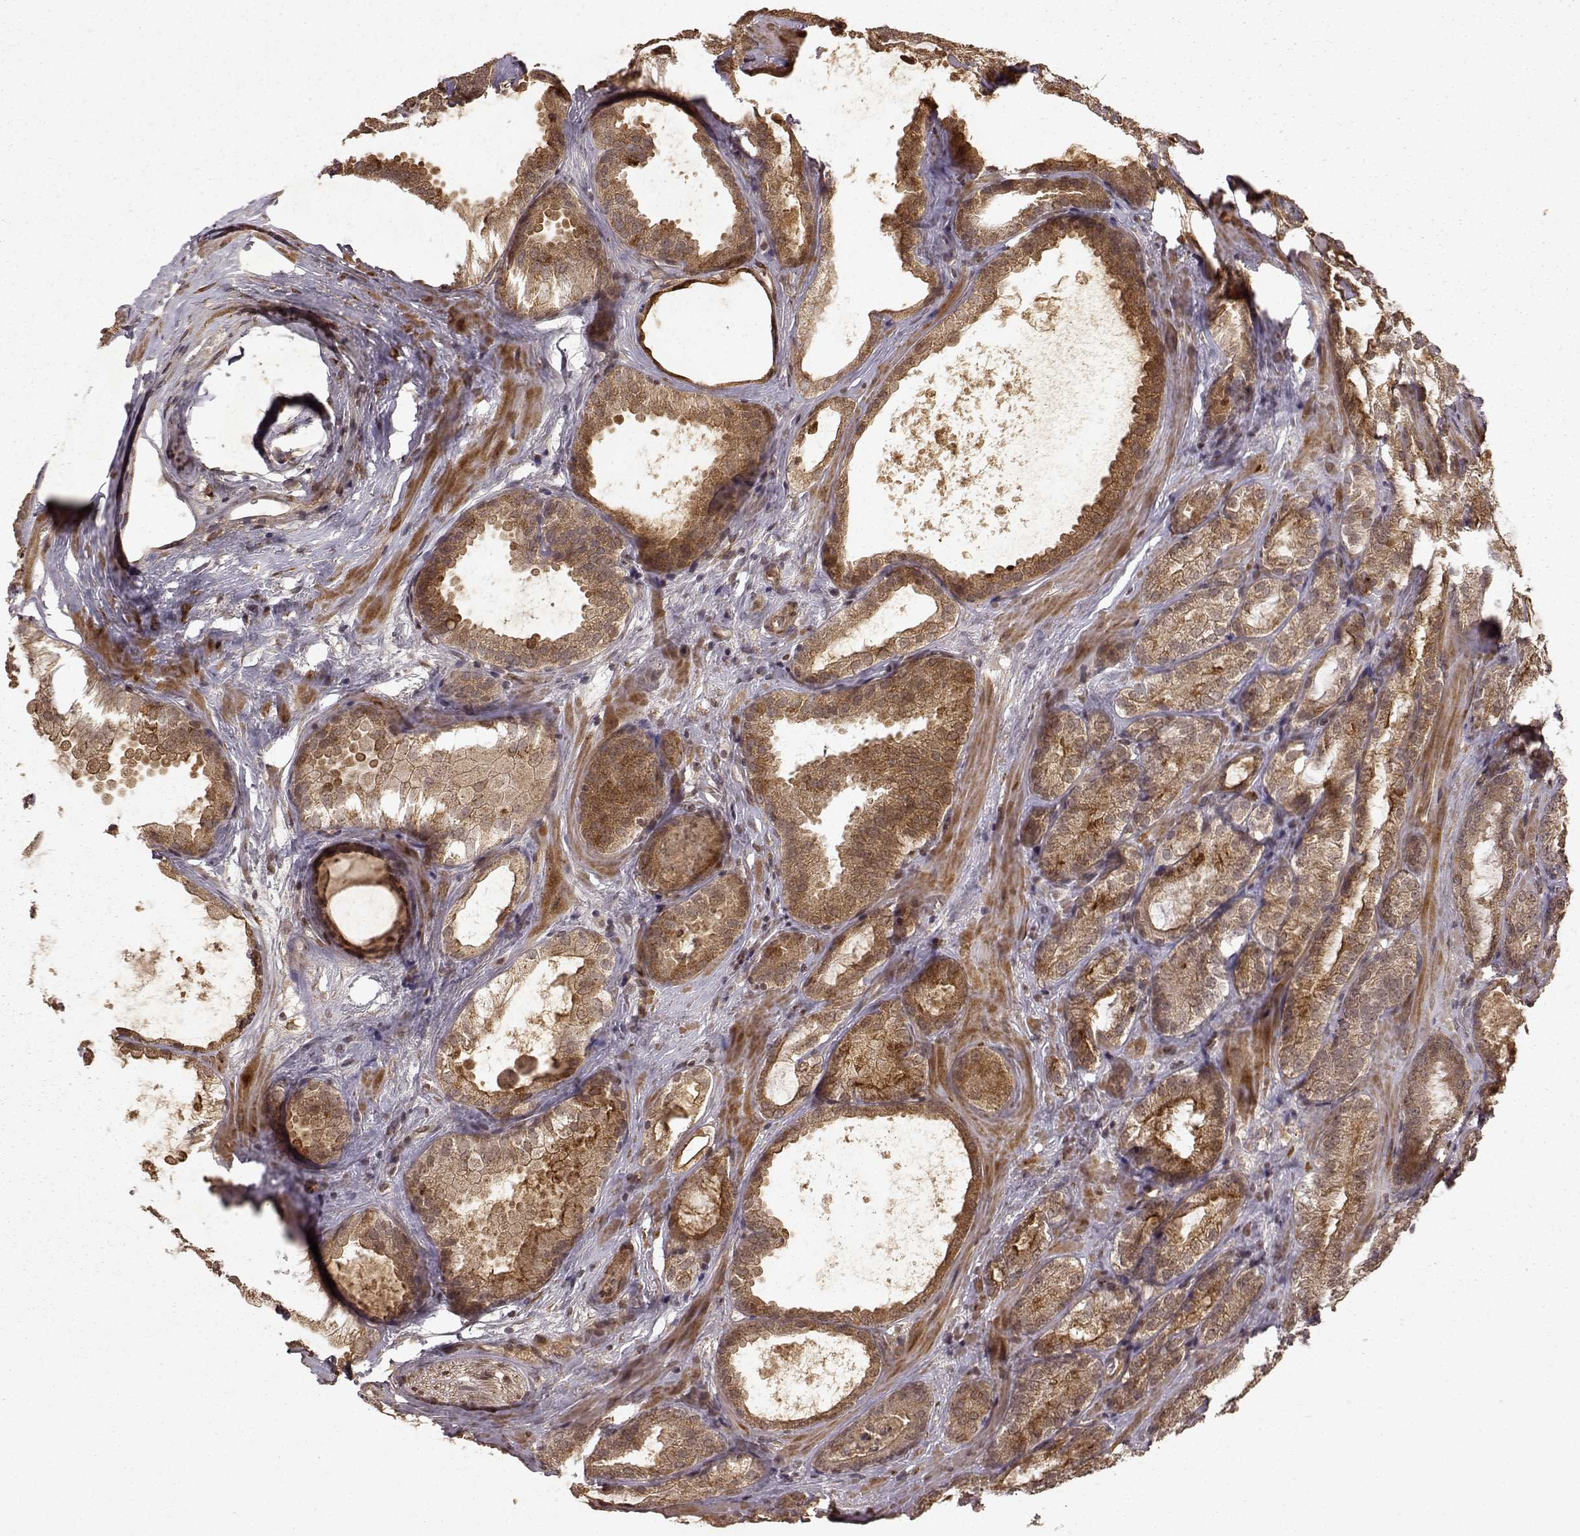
{"staining": {"intensity": "strong", "quantity": ">75%", "location": "cytoplasmic/membranous"}, "tissue": "prostate cancer", "cell_type": "Tumor cells", "image_type": "cancer", "snomed": [{"axis": "morphology", "description": "Adenocarcinoma, High grade"}, {"axis": "topography", "description": "Prostate"}], "caption": "This histopathology image shows prostate high-grade adenocarcinoma stained with immunohistochemistry to label a protein in brown. The cytoplasmic/membranous of tumor cells show strong positivity for the protein. Nuclei are counter-stained blue.", "gene": "FSTL1", "patient": {"sex": "male", "age": 64}}